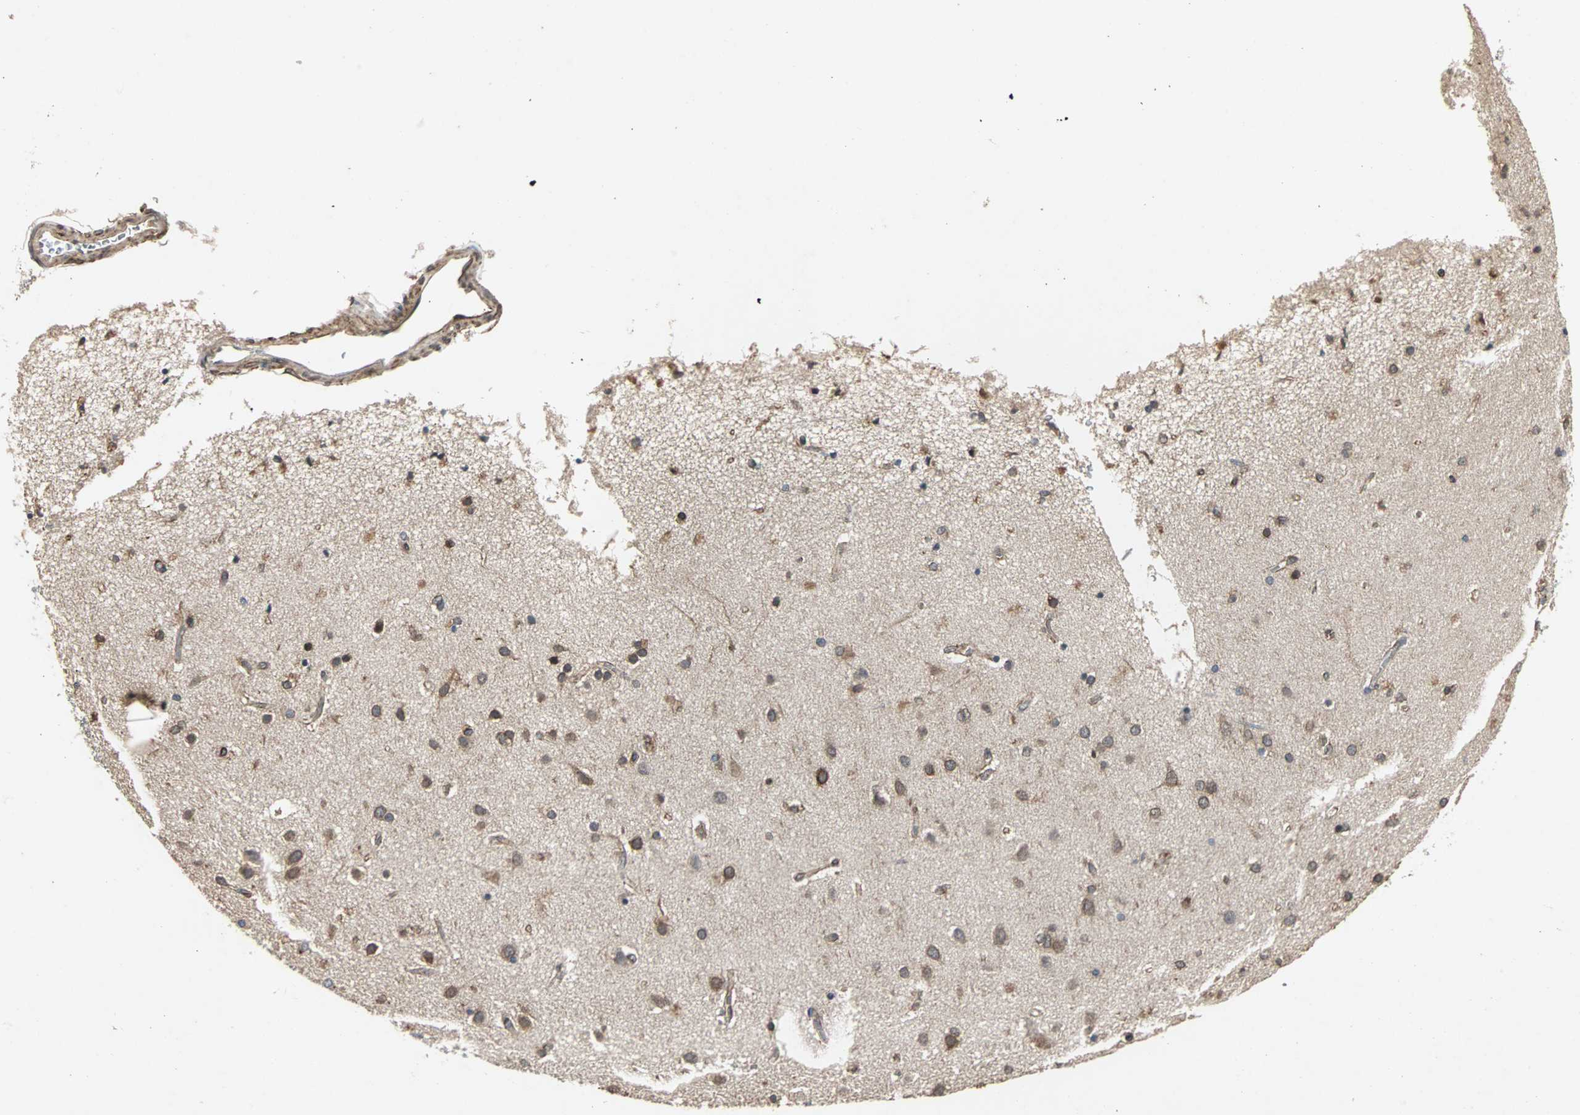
{"staining": {"intensity": "negative", "quantity": "none", "location": "none"}, "tissue": "cerebral cortex", "cell_type": "Endothelial cells", "image_type": "normal", "snomed": [{"axis": "morphology", "description": "Normal tissue, NOS"}, {"axis": "topography", "description": "Cerebral cortex"}], "caption": "Immunohistochemistry photomicrograph of benign cerebral cortex stained for a protein (brown), which reveals no expression in endothelial cells.", "gene": "TRPV4", "patient": {"sex": "female", "age": 54}}